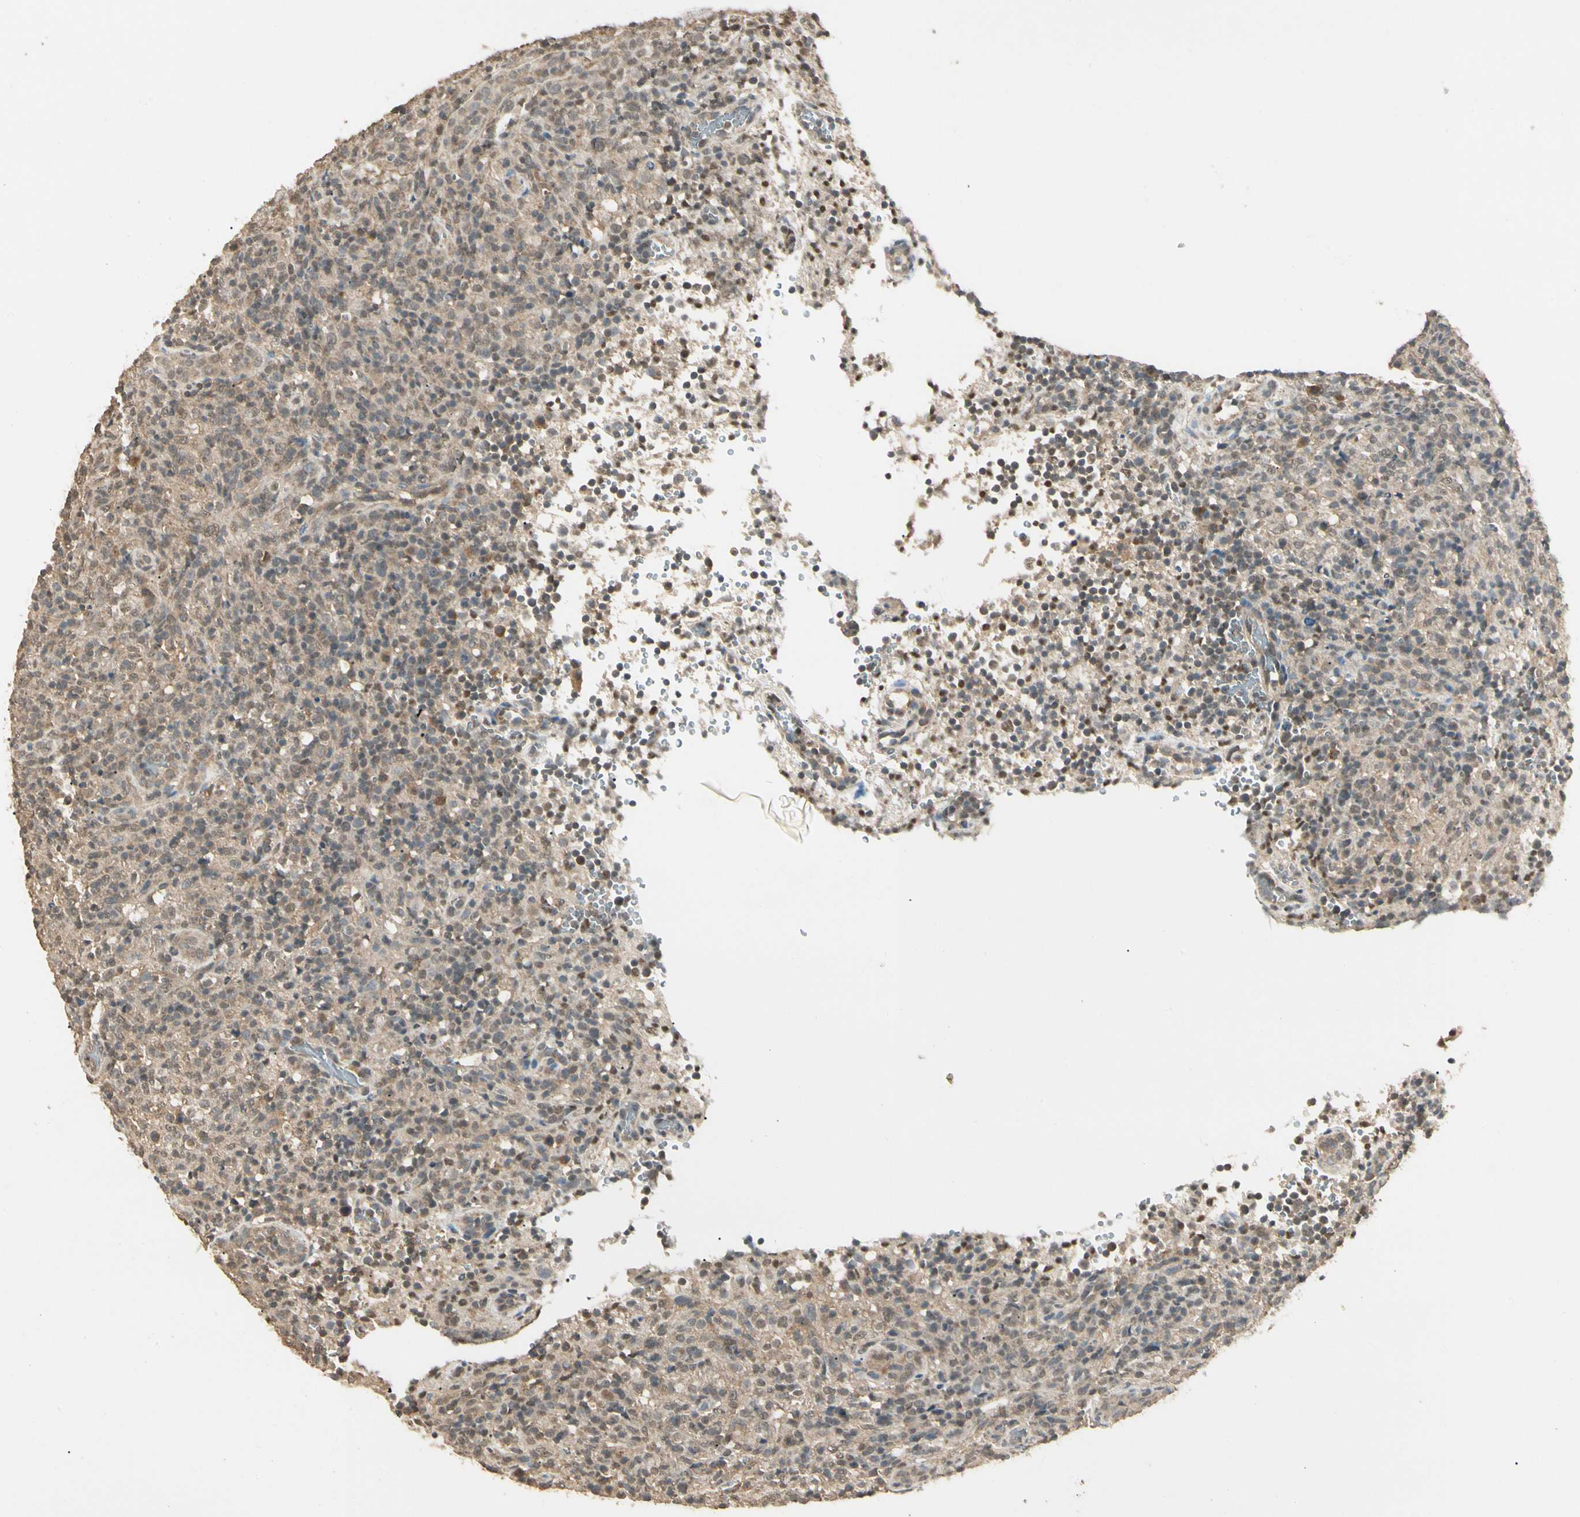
{"staining": {"intensity": "weak", "quantity": ">75%", "location": "cytoplasmic/membranous"}, "tissue": "lymphoma", "cell_type": "Tumor cells", "image_type": "cancer", "snomed": [{"axis": "morphology", "description": "Malignant lymphoma, non-Hodgkin's type, High grade"}, {"axis": "topography", "description": "Lymph node"}], "caption": "Protein expression analysis of human high-grade malignant lymphoma, non-Hodgkin's type reveals weak cytoplasmic/membranous expression in about >75% of tumor cells.", "gene": "SGCA", "patient": {"sex": "female", "age": 76}}